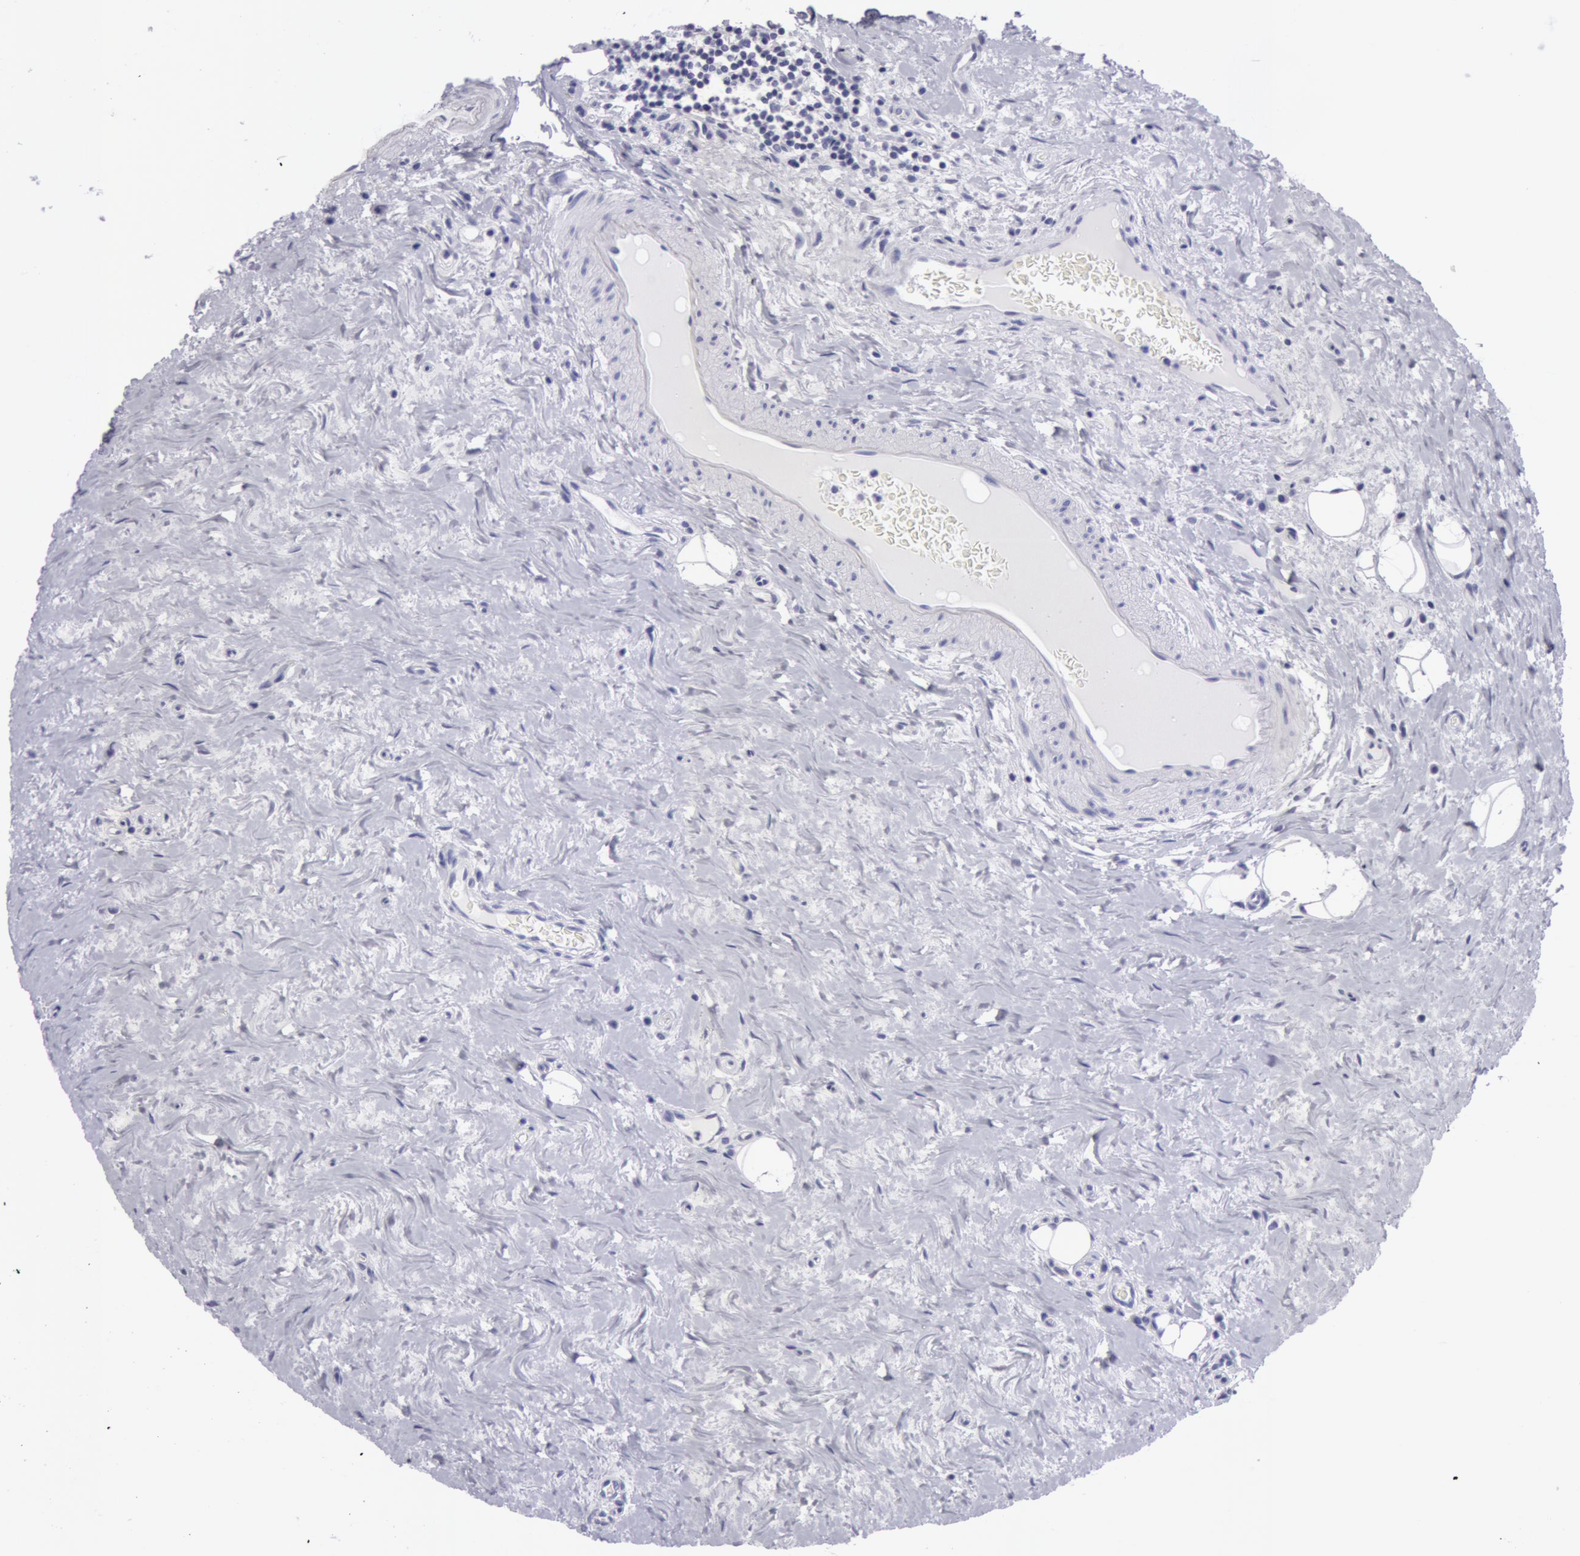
{"staining": {"intensity": "negative", "quantity": "none", "location": "none"}, "tissue": "stomach", "cell_type": "Glandular cells", "image_type": "normal", "snomed": [{"axis": "morphology", "description": "Normal tissue, NOS"}, {"axis": "topography", "description": "Stomach, lower"}], "caption": "An immunohistochemistry (IHC) photomicrograph of normal stomach is shown. There is no staining in glandular cells of stomach.", "gene": "AMACR", "patient": {"sex": "male", "age": 56}}